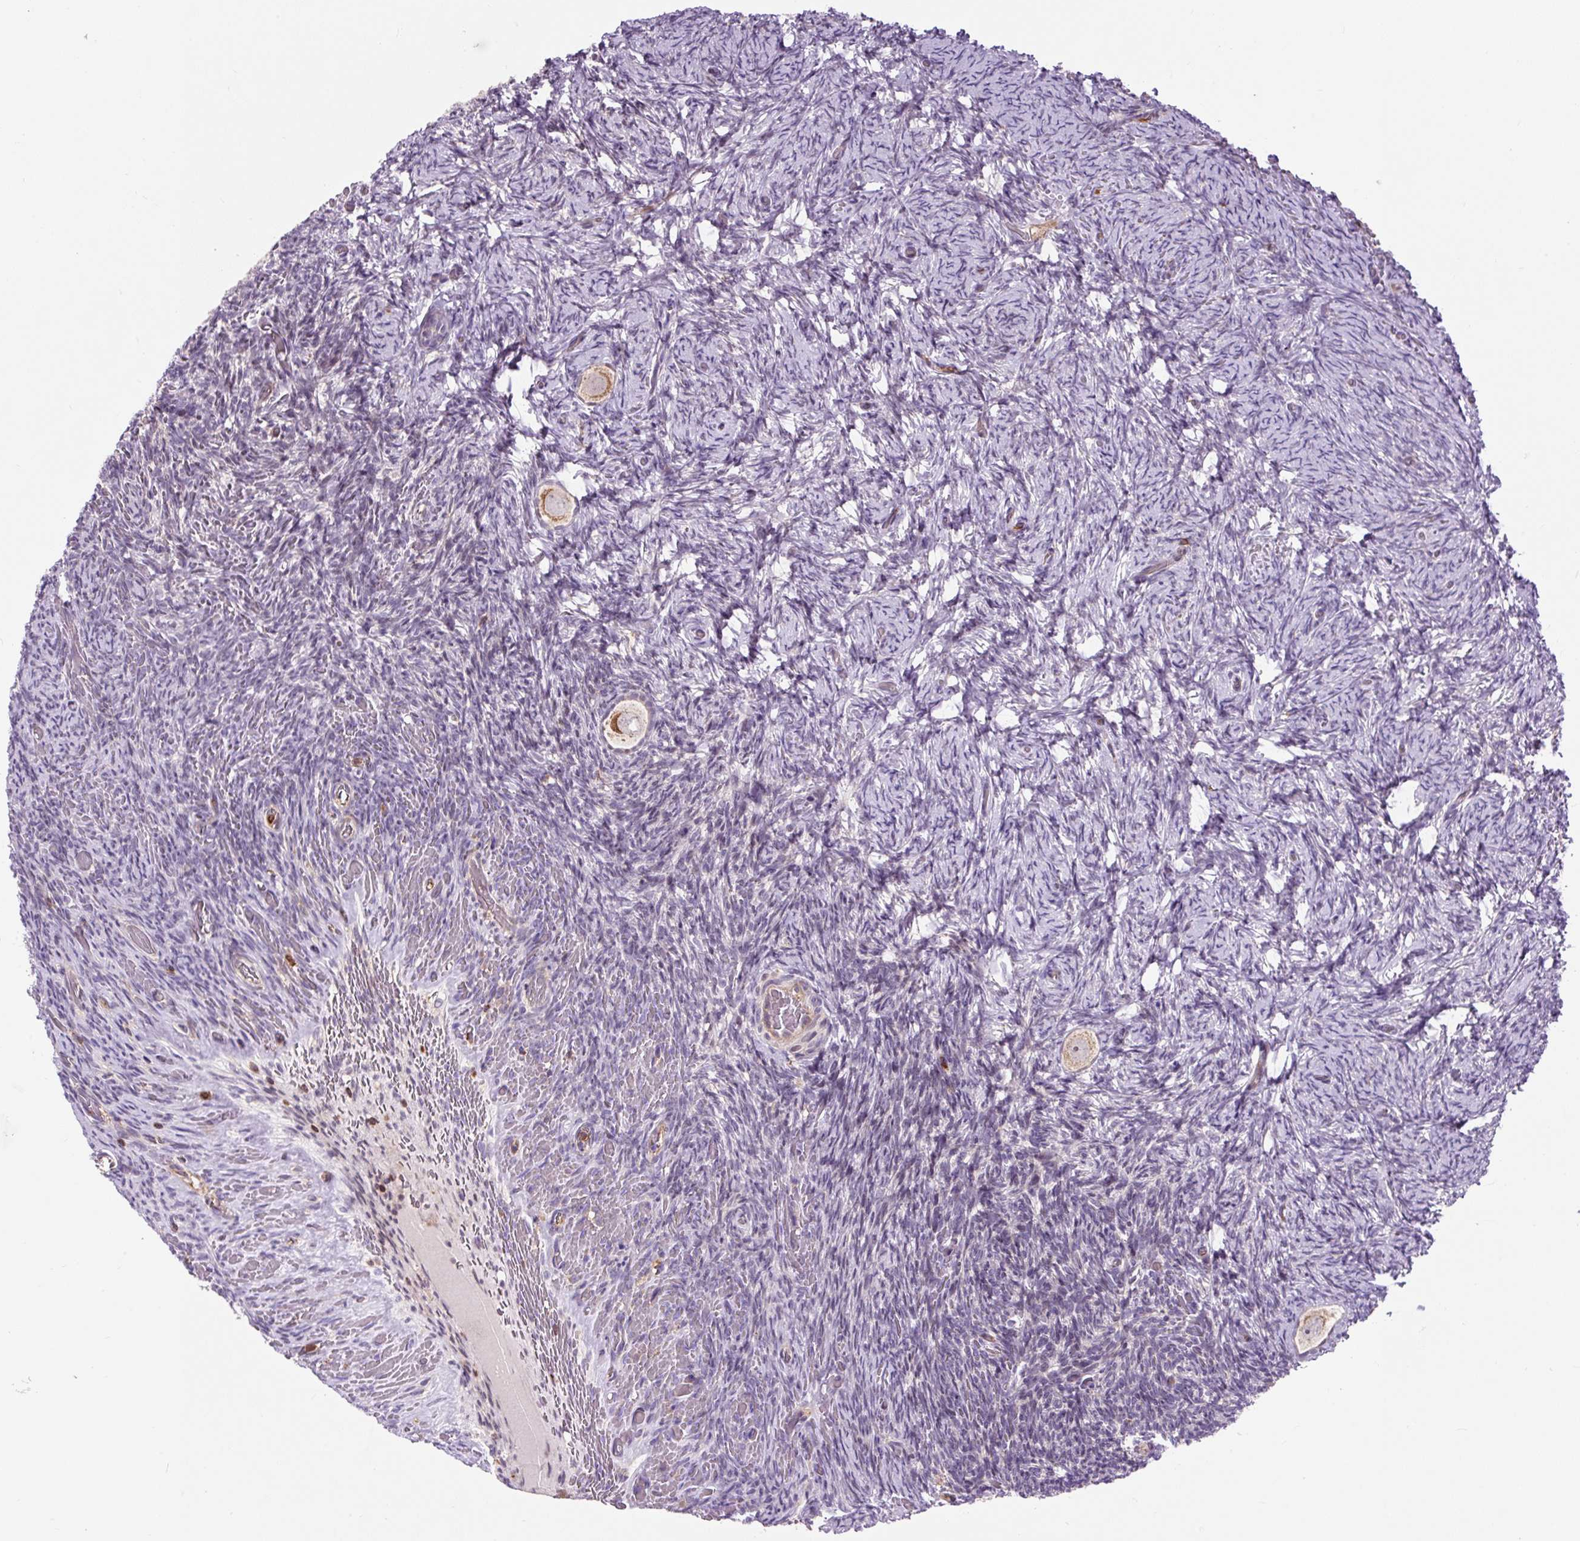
{"staining": {"intensity": "moderate", "quantity": "25%-75%", "location": "cytoplasmic/membranous"}, "tissue": "ovary", "cell_type": "Follicle cells", "image_type": "normal", "snomed": [{"axis": "morphology", "description": "Normal tissue, NOS"}, {"axis": "topography", "description": "Ovary"}], "caption": "Protein expression analysis of unremarkable ovary shows moderate cytoplasmic/membranous staining in approximately 25%-75% of follicle cells. (DAB IHC with brightfield microscopy, high magnification).", "gene": "CISD3", "patient": {"sex": "female", "age": 34}}